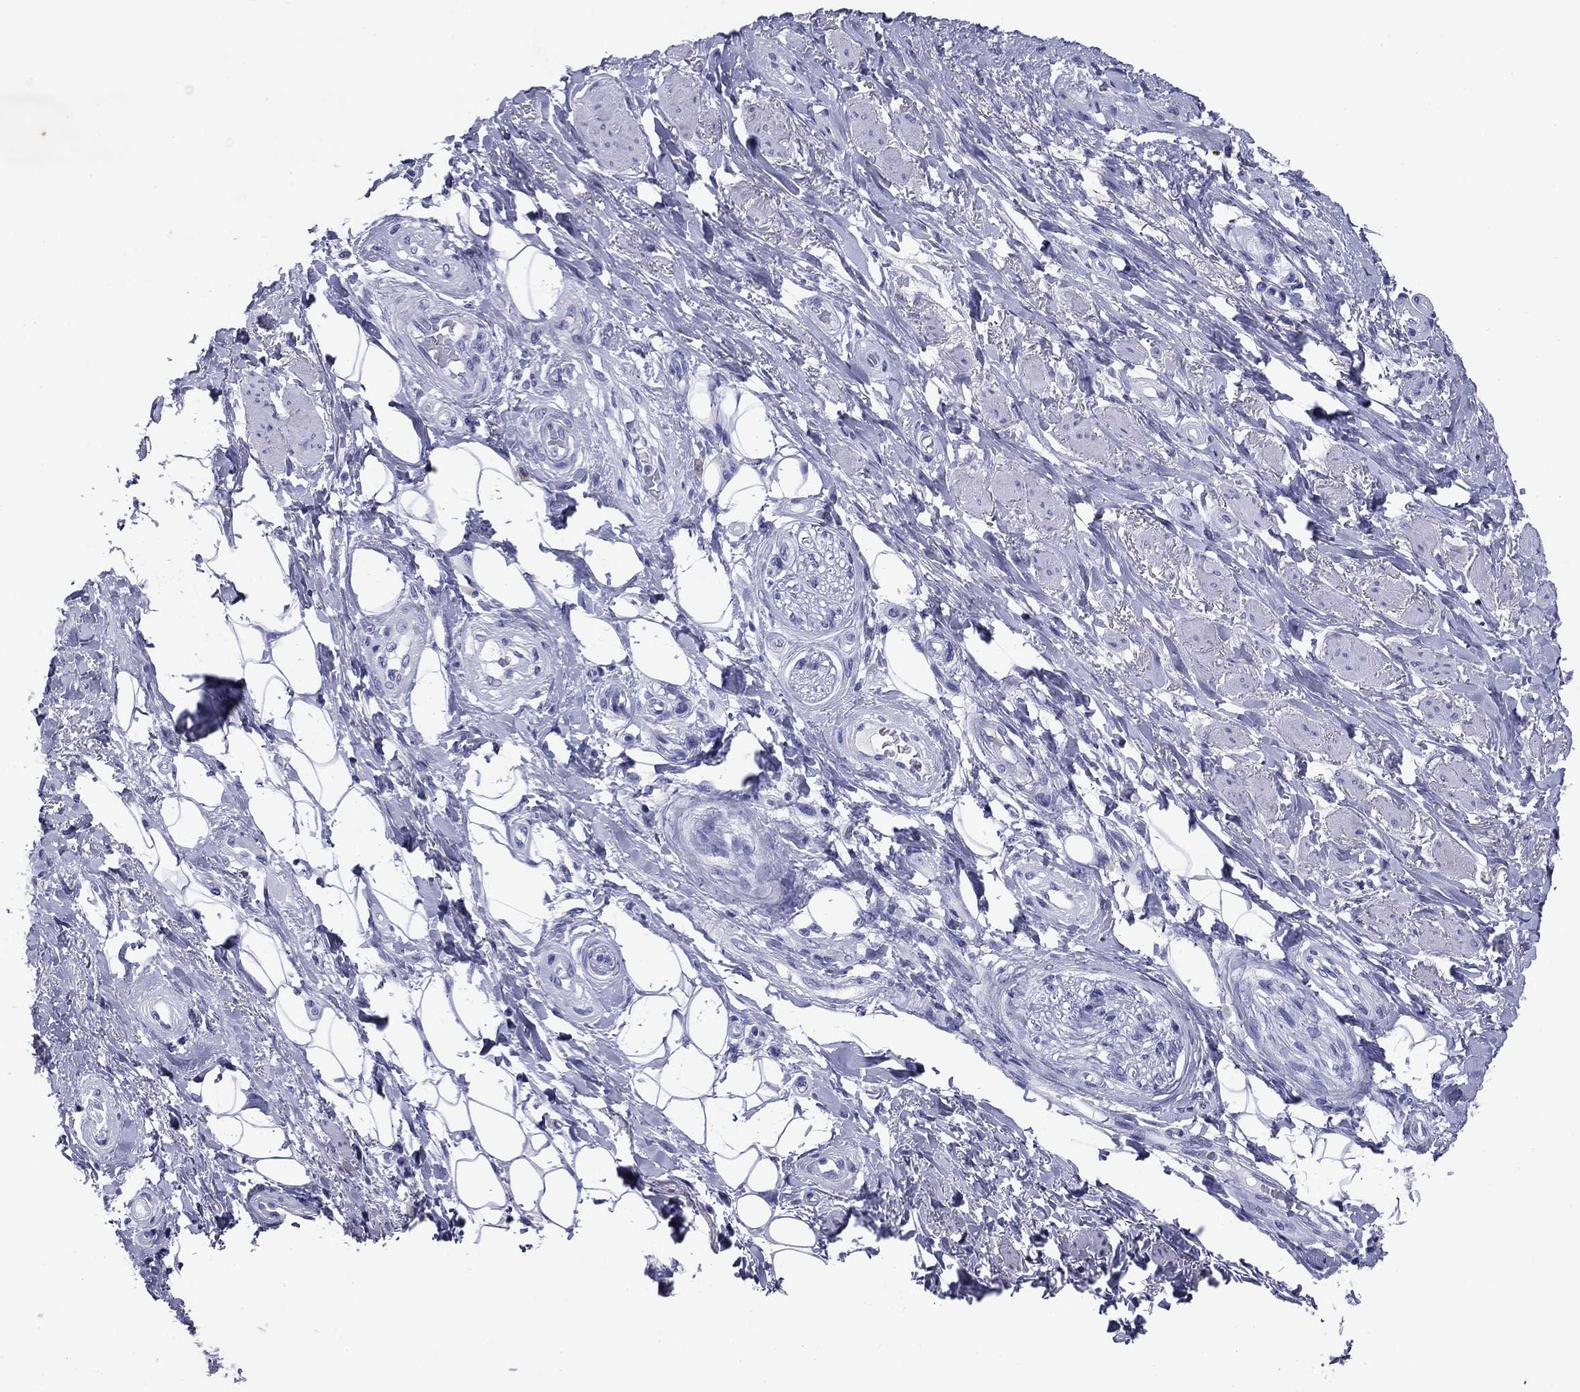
{"staining": {"intensity": "negative", "quantity": "none", "location": "none"}, "tissue": "adipose tissue", "cell_type": "Adipocytes", "image_type": "normal", "snomed": [{"axis": "morphology", "description": "Normal tissue, NOS"}, {"axis": "topography", "description": "Anal"}, {"axis": "topography", "description": "Peripheral nerve tissue"}], "caption": "There is no significant expression in adipocytes of adipose tissue. Brightfield microscopy of immunohistochemistry stained with DAB (3,3'-diaminobenzidine) (brown) and hematoxylin (blue), captured at high magnification.", "gene": "NPPA", "patient": {"sex": "male", "age": 53}}